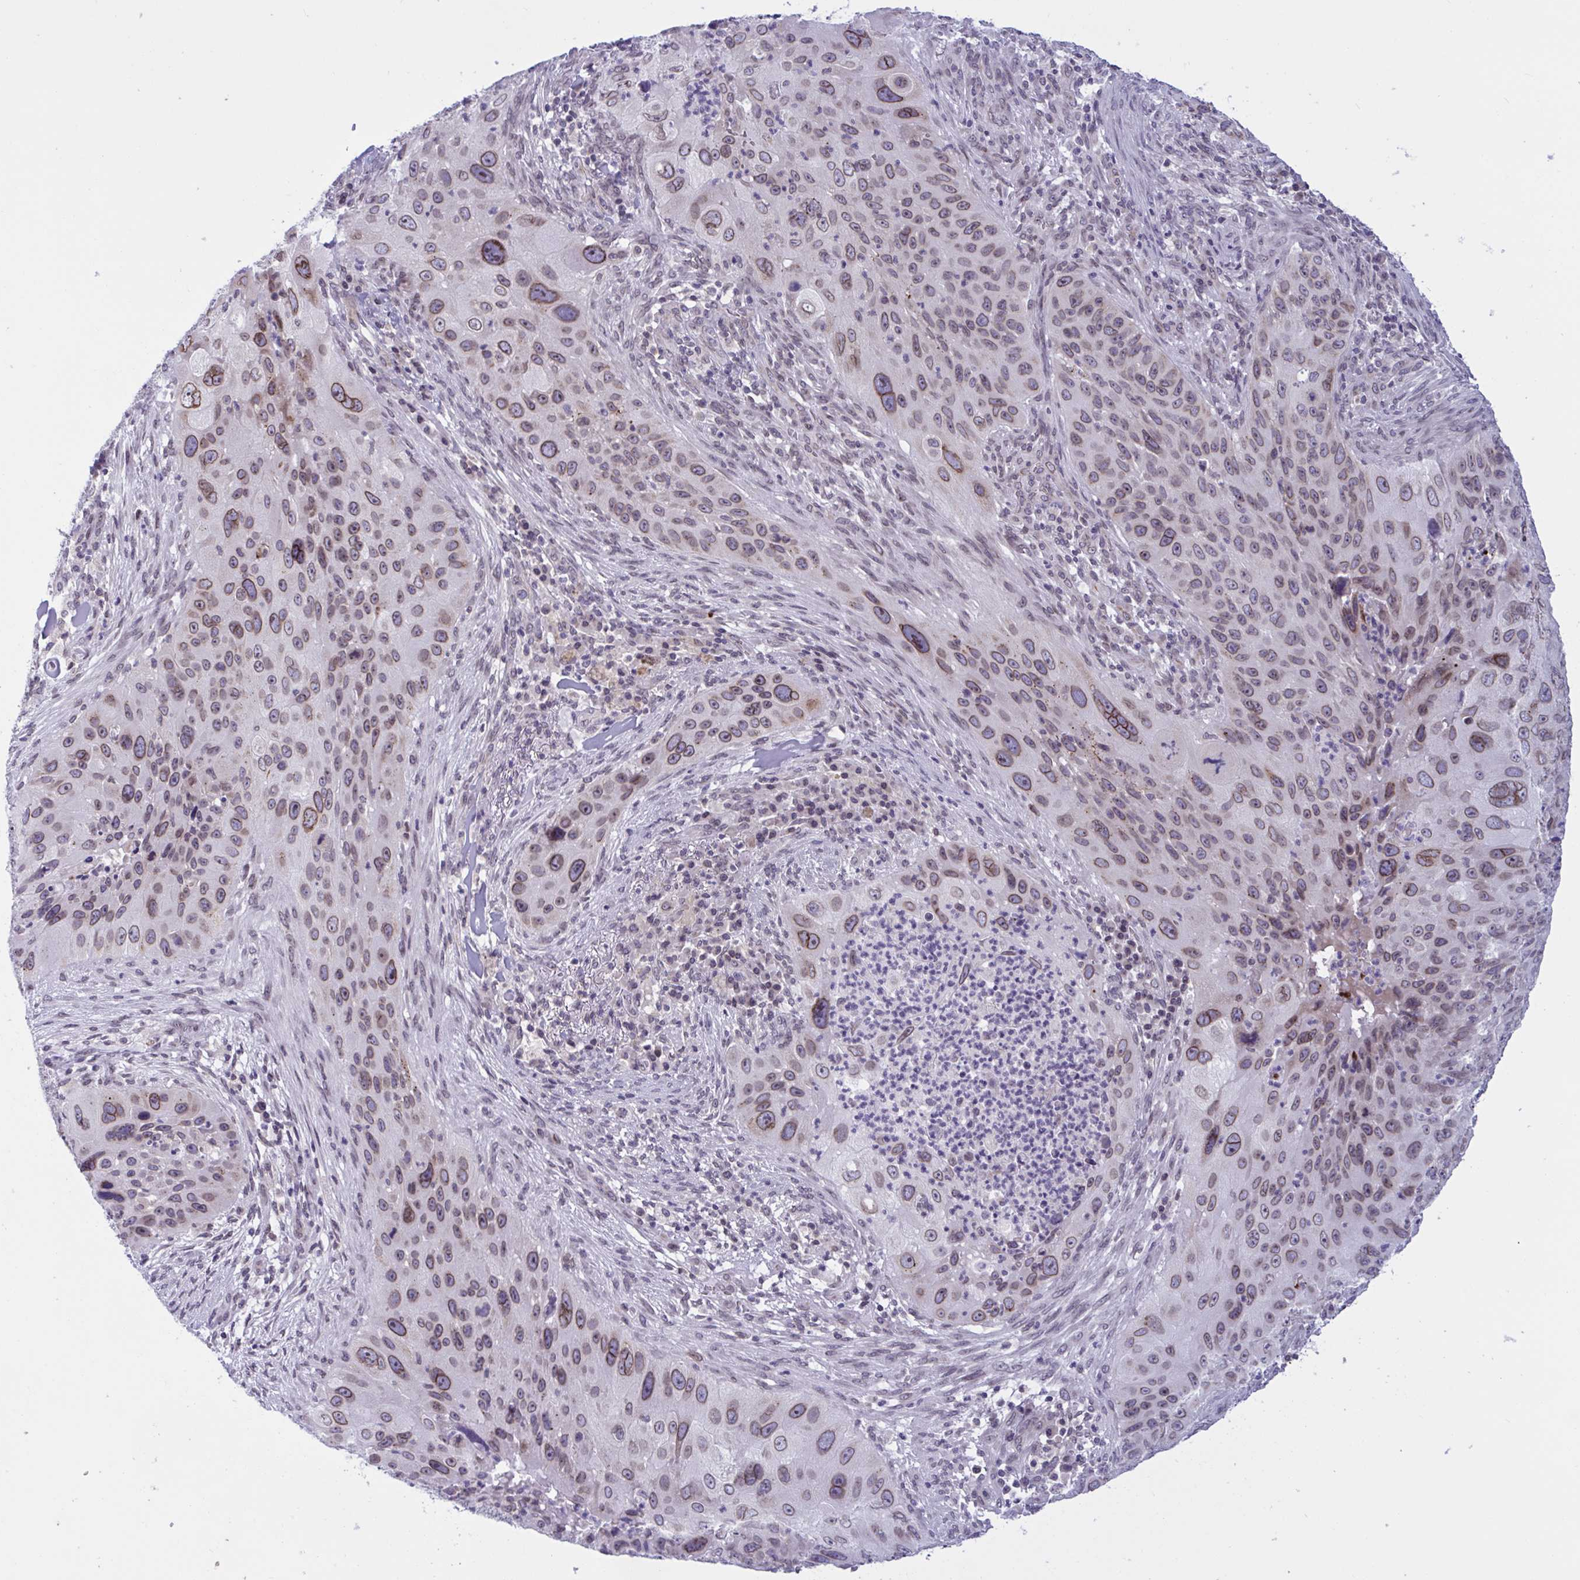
{"staining": {"intensity": "moderate", "quantity": ">75%", "location": "cytoplasmic/membranous,nuclear"}, "tissue": "lung cancer", "cell_type": "Tumor cells", "image_type": "cancer", "snomed": [{"axis": "morphology", "description": "Squamous cell carcinoma, NOS"}, {"axis": "topography", "description": "Lung"}], "caption": "Protein staining exhibits moderate cytoplasmic/membranous and nuclear staining in approximately >75% of tumor cells in lung cancer (squamous cell carcinoma). Nuclei are stained in blue.", "gene": "DOCK11", "patient": {"sex": "male", "age": 63}}